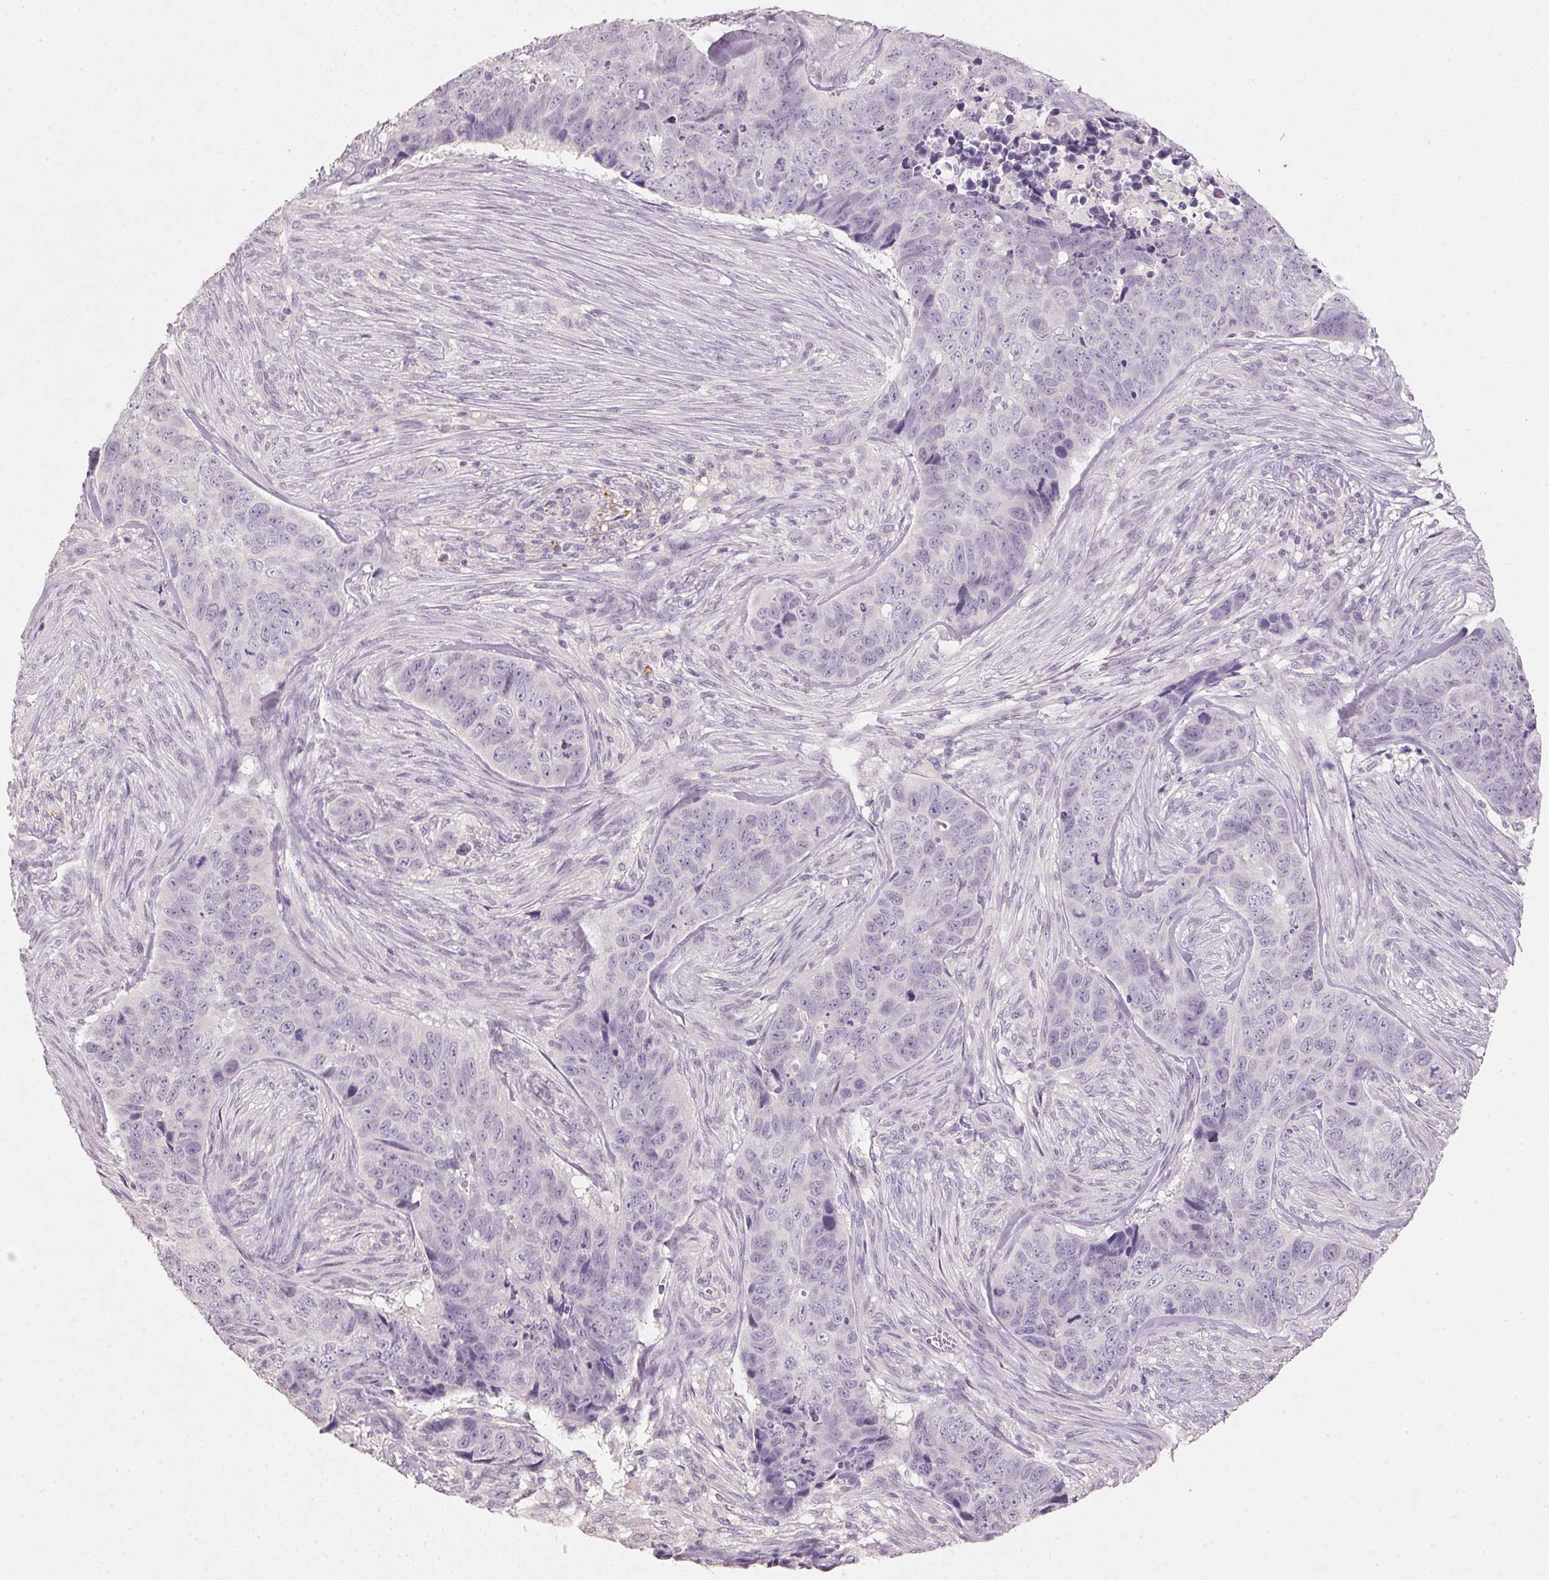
{"staining": {"intensity": "negative", "quantity": "none", "location": "none"}, "tissue": "skin cancer", "cell_type": "Tumor cells", "image_type": "cancer", "snomed": [{"axis": "morphology", "description": "Basal cell carcinoma"}, {"axis": "topography", "description": "Skin"}], "caption": "Immunohistochemistry histopathology image of basal cell carcinoma (skin) stained for a protein (brown), which demonstrates no expression in tumor cells.", "gene": "CXCL5", "patient": {"sex": "female", "age": 82}}